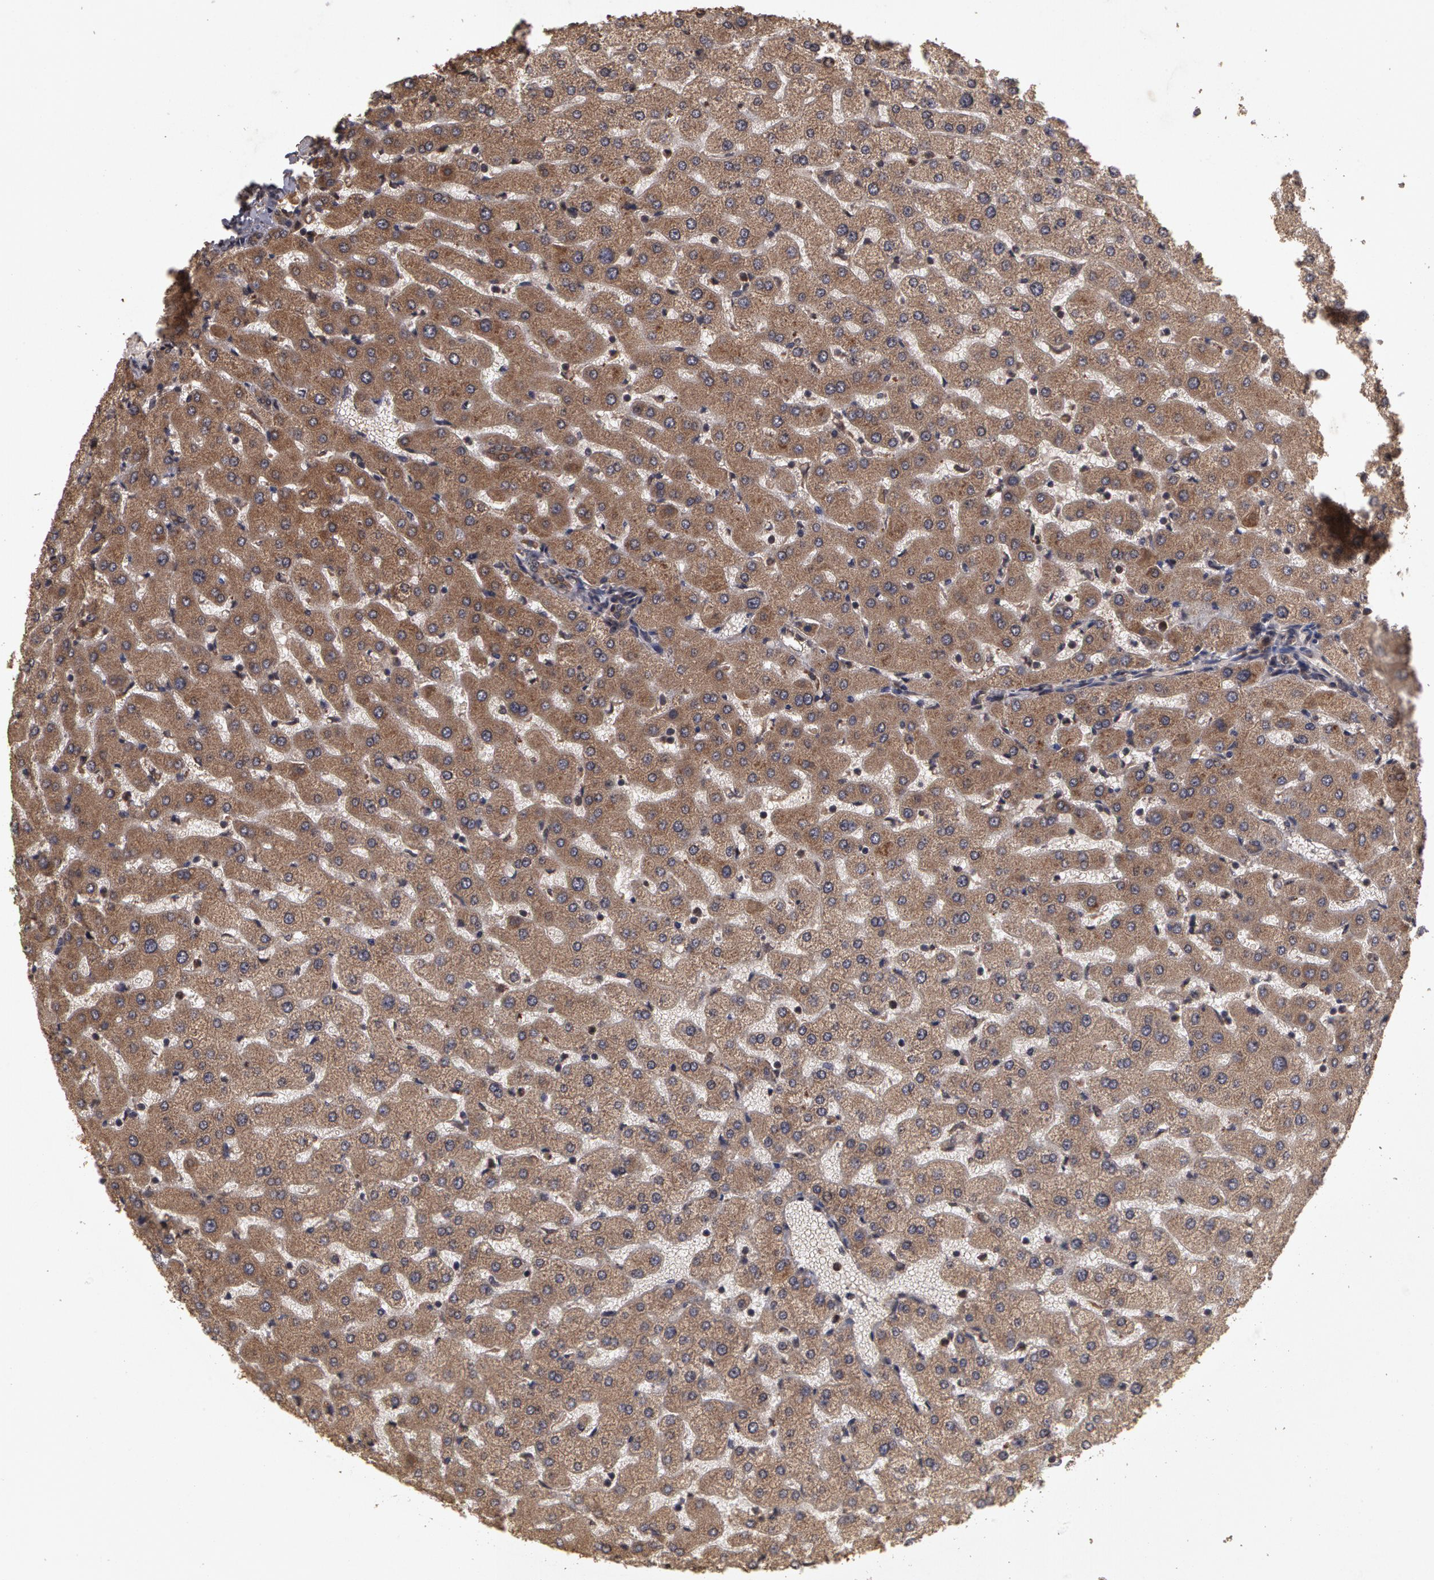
{"staining": {"intensity": "weak", "quantity": ">75%", "location": "cytoplasmic/membranous"}, "tissue": "liver", "cell_type": "Cholangiocytes", "image_type": "normal", "snomed": [{"axis": "morphology", "description": "Normal tissue, NOS"}, {"axis": "morphology", "description": "Fibrosis, NOS"}, {"axis": "topography", "description": "Liver"}], "caption": "Brown immunohistochemical staining in normal human liver shows weak cytoplasmic/membranous staining in about >75% of cholangiocytes. (IHC, brightfield microscopy, high magnification).", "gene": "CALR", "patient": {"sex": "female", "age": 29}}